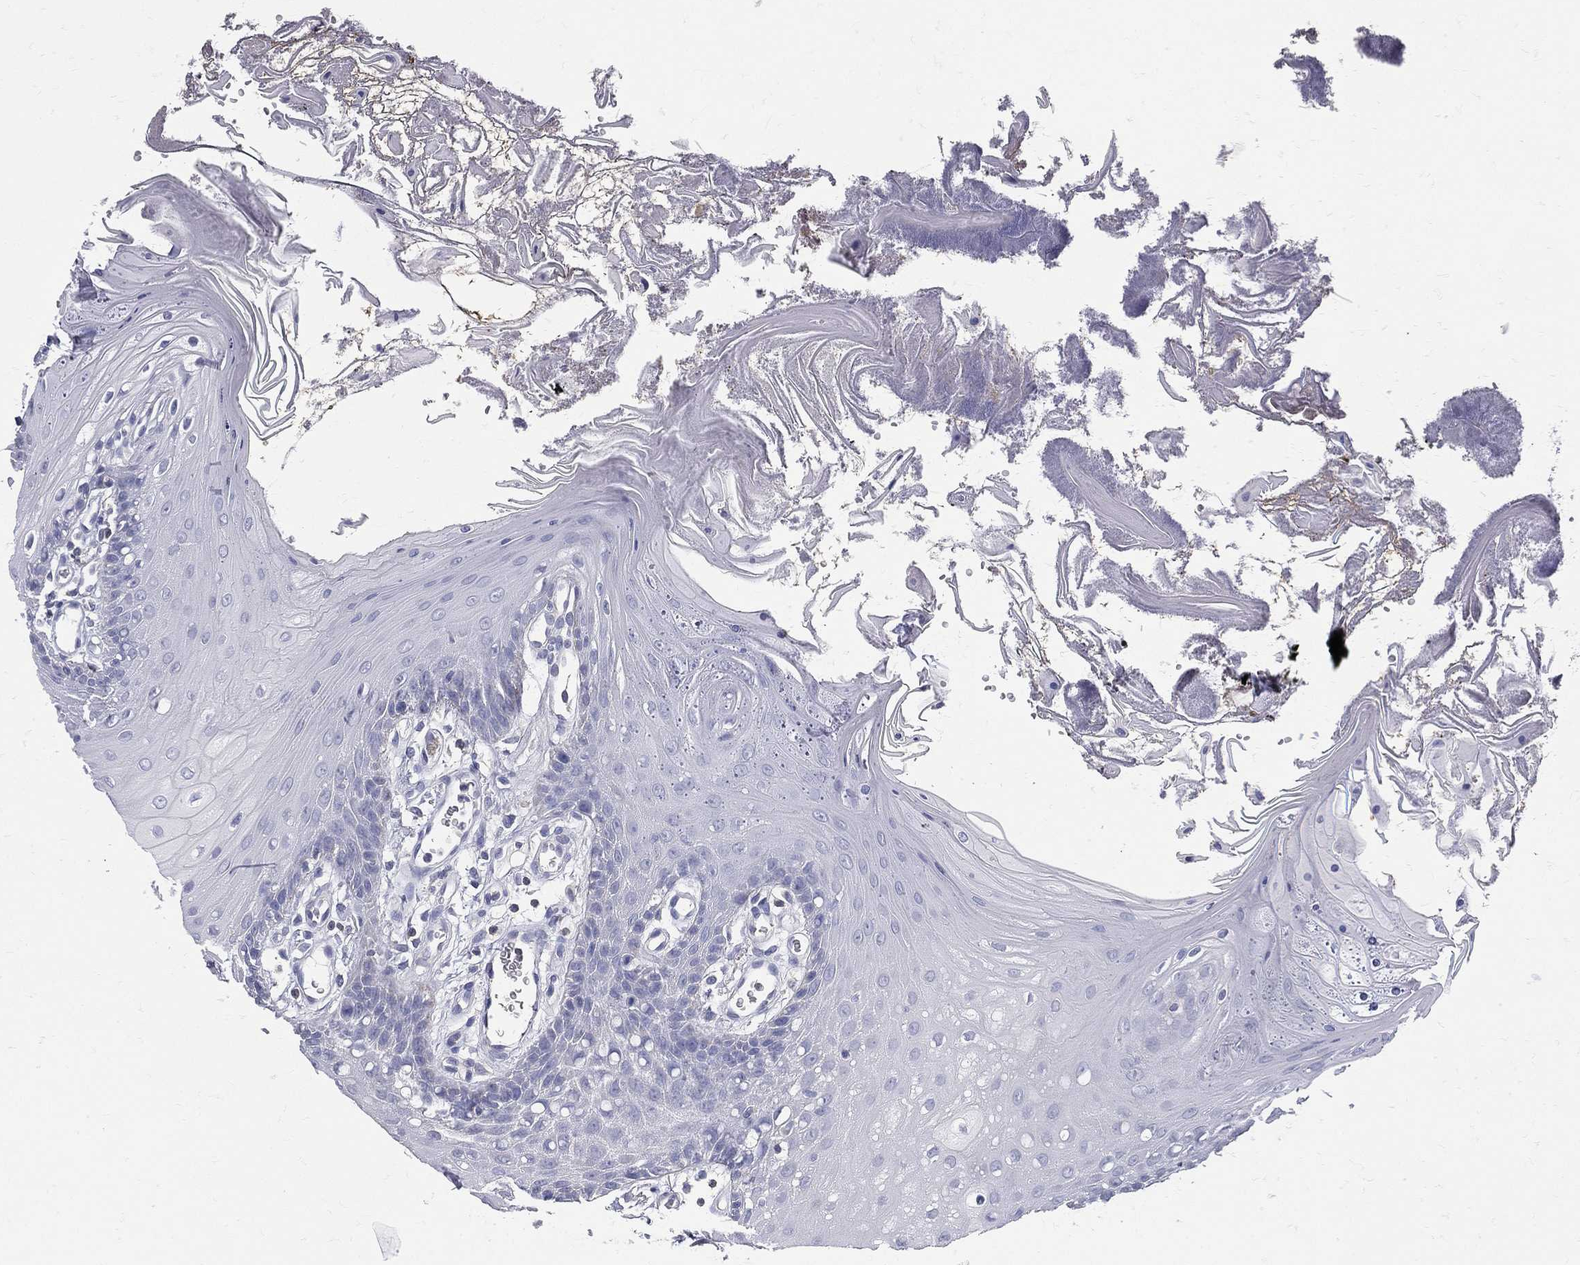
{"staining": {"intensity": "negative", "quantity": "none", "location": "none"}, "tissue": "oral mucosa", "cell_type": "Squamous epithelial cells", "image_type": "normal", "snomed": [{"axis": "morphology", "description": "Normal tissue, NOS"}, {"axis": "morphology", "description": "Squamous cell carcinoma, NOS"}, {"axis": "topography", "description": "Oral tissue"}, {"axis": "topography", "description": "Head-Neck"}], "caption": "Oral mucosa stained for a protein using IHC demonstrates no expression squamous epithelial cells.", "gene": "ETNPPL", "patient": {"sex": "male", "age": 69}}